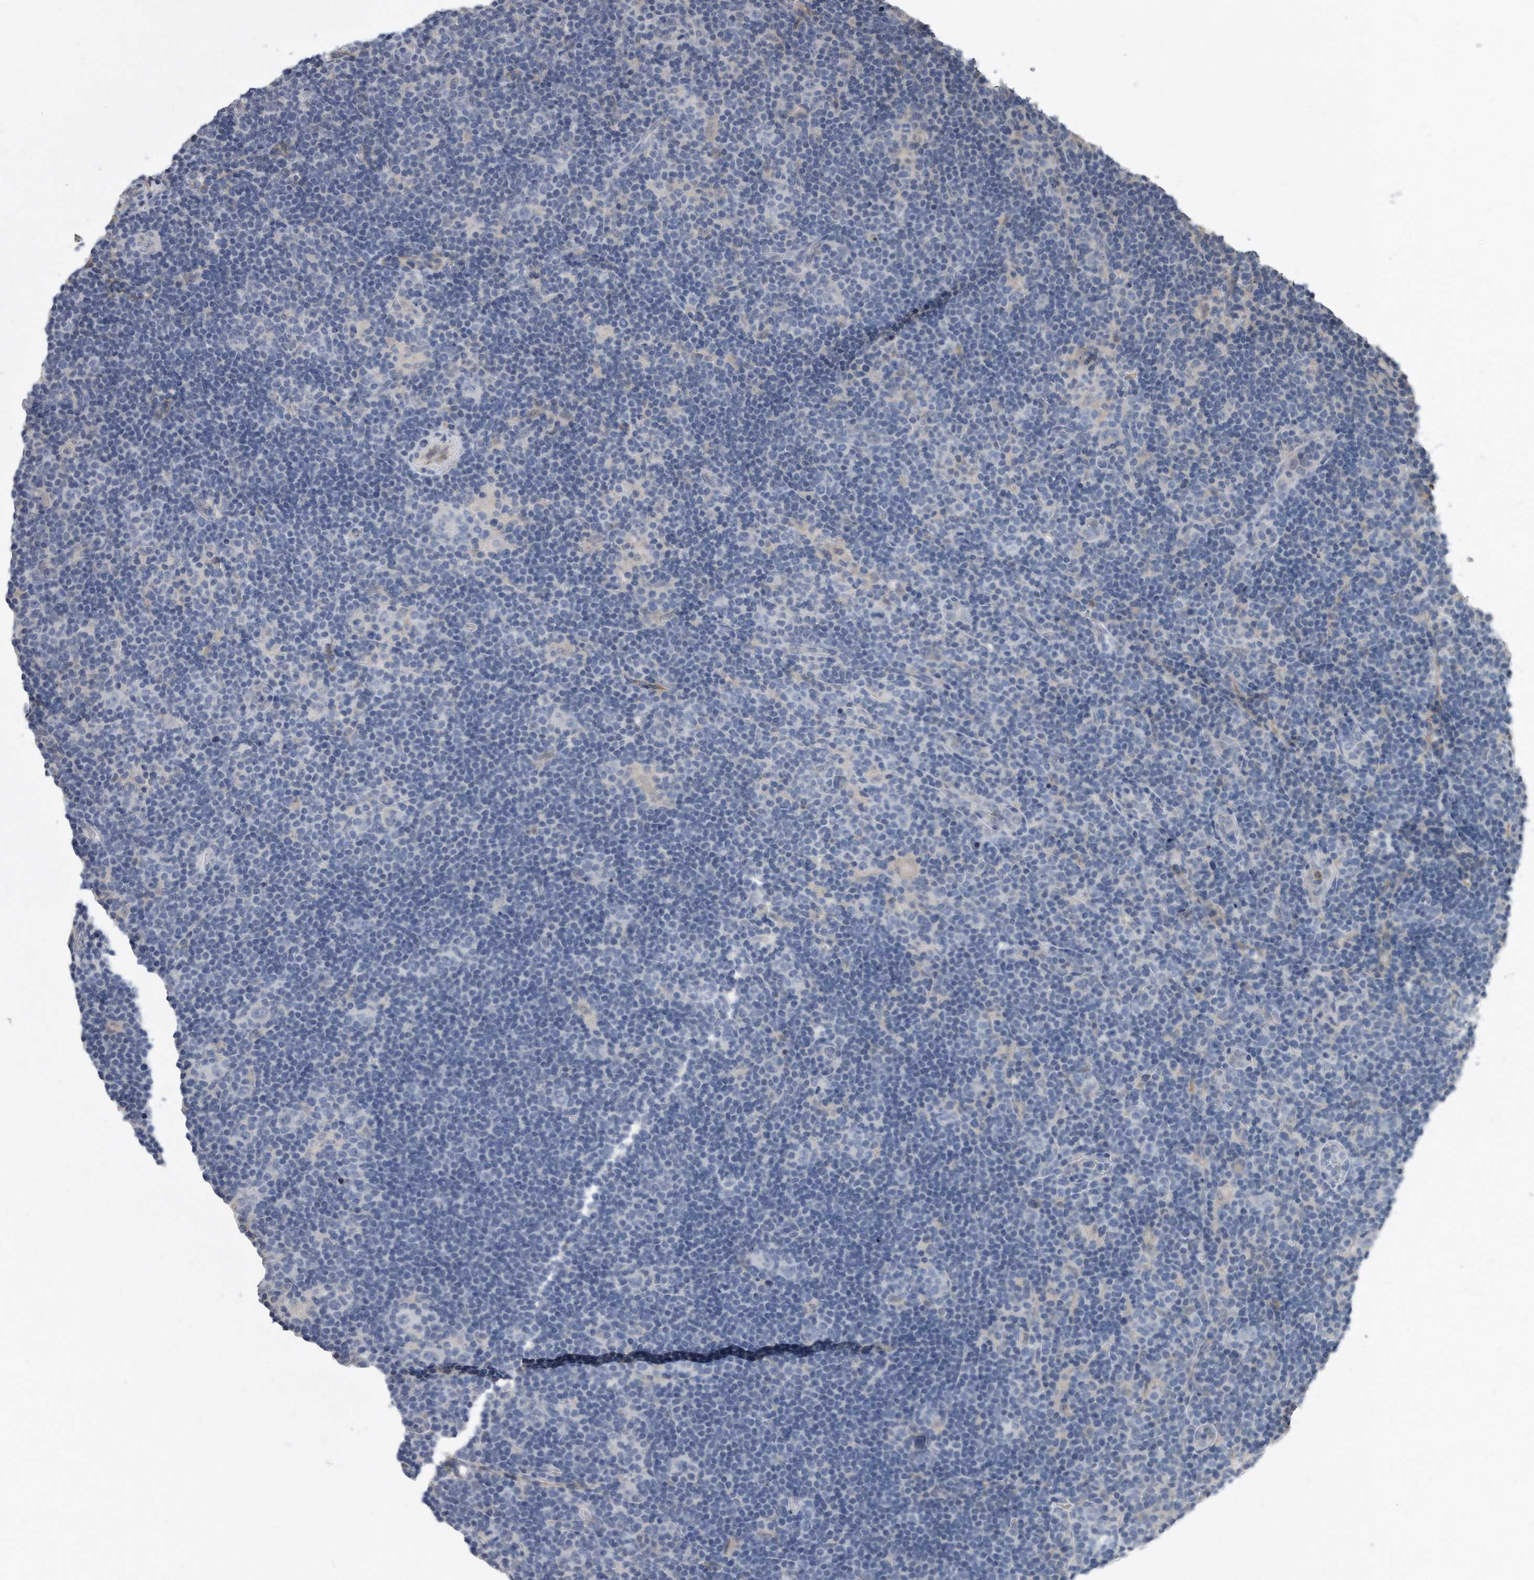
{"staining": {"intensity": "negative", "quantity": "none", "location": "none"}, "tissue": "lymphoma", "cell_type": "Tumor cells", "image_type": "cancer", "snomed": [{"axis": "morphology", "description": "Hodgkin's disease, NOS"}, {"axis": "topography", "description": "Lymph node"}], "caption": "The IHC micrograph has no significant positivity in tumor cells of lymphoma tissue.", "gene": "HOMER3", "patient": {"sex": "female", "age": 57}}